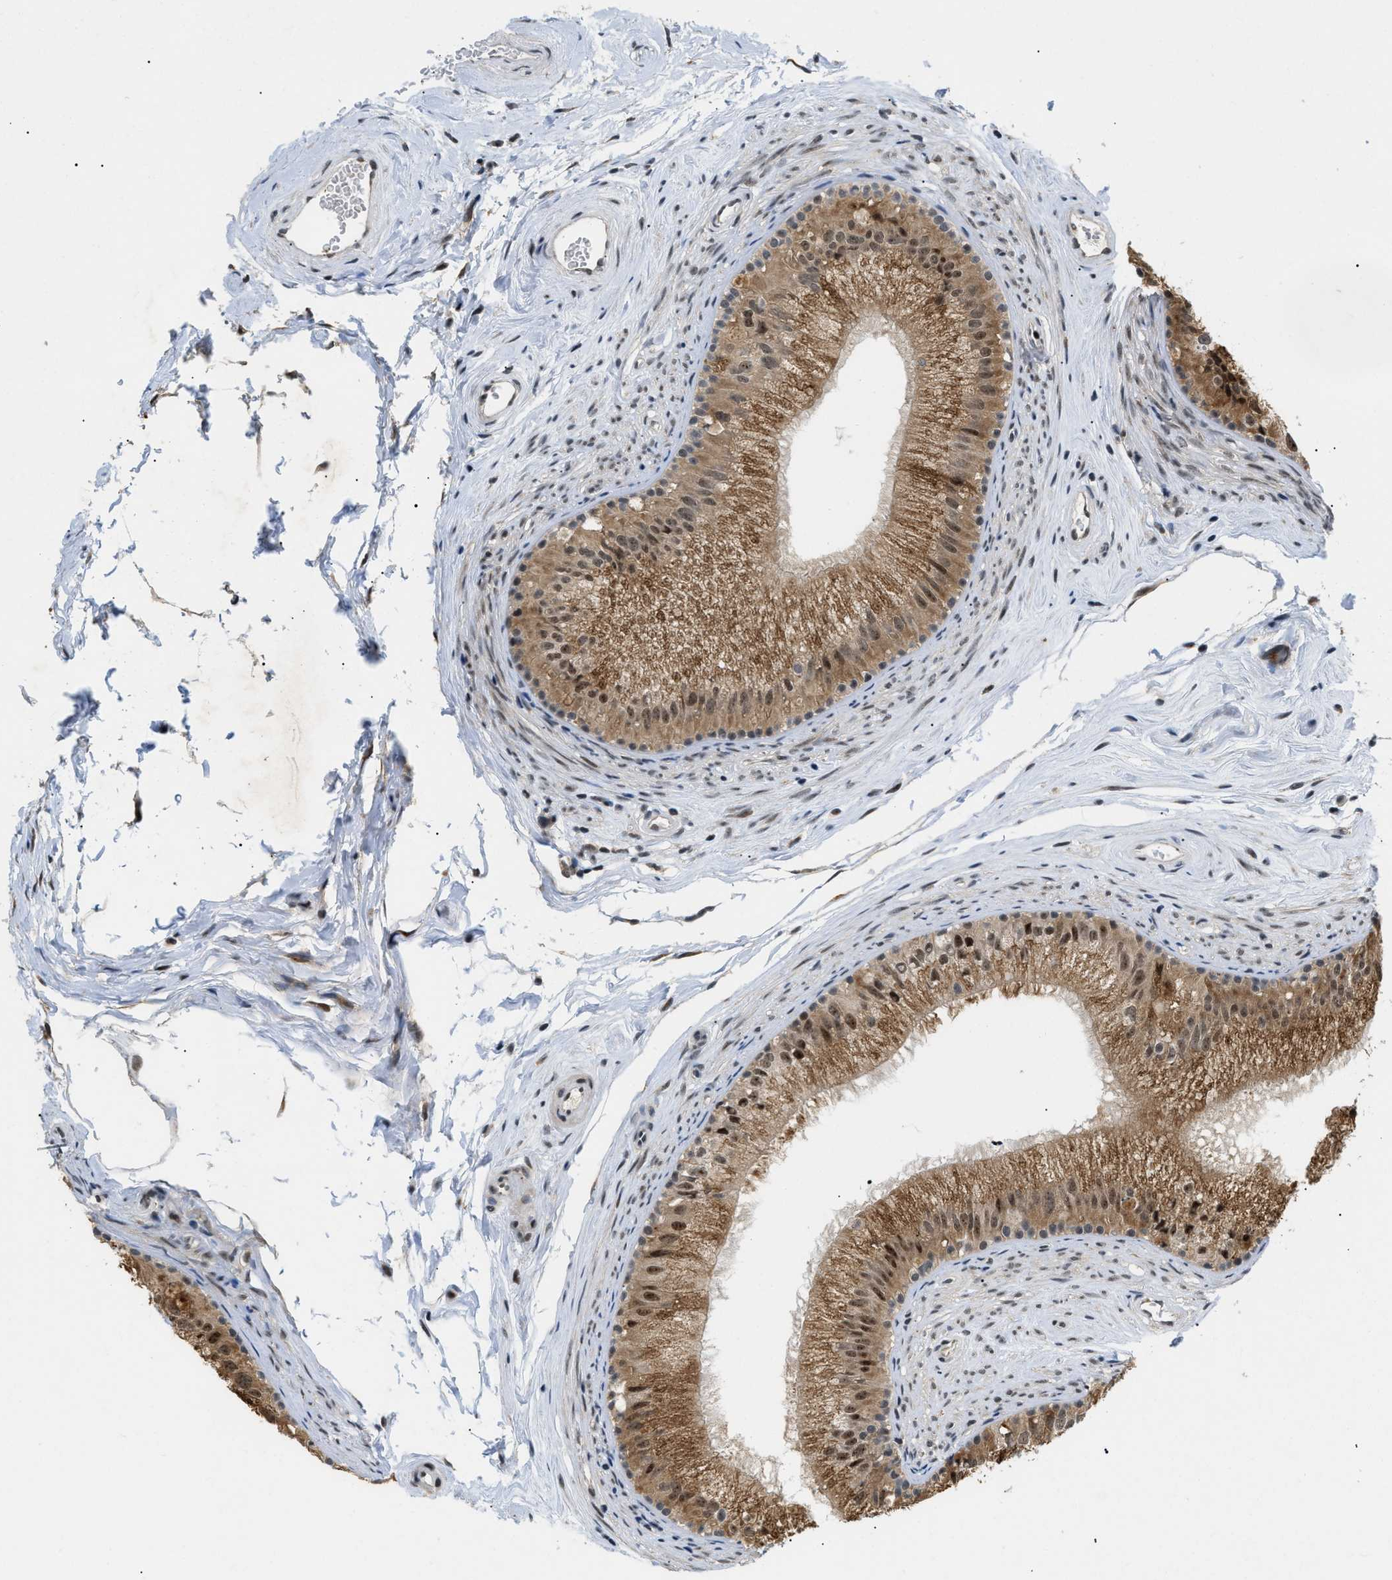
{"staining": {"intensity": "moderate", "quantity": ">75%", "location": "cytoplasmic/membranous,nuclear"}, "tissue": "epididymis", "cell_type": "Glandular cells", "image_type": "normal", "snomed": [{"axis": "morphology", "description": "Normal tissue, NOS"}, {"axis": "topography", "description": "Epididymis"}], "caption": "Unremarkable epididymis displays moderate cytoplasmic/membranous,nuclear positivity in about >75% of glandular cells, visualized by immunohistochemistry. Nuclei are stained in blue.", "gene": "ZBTB11", "patient": {"sex": "male", "age": 56}}